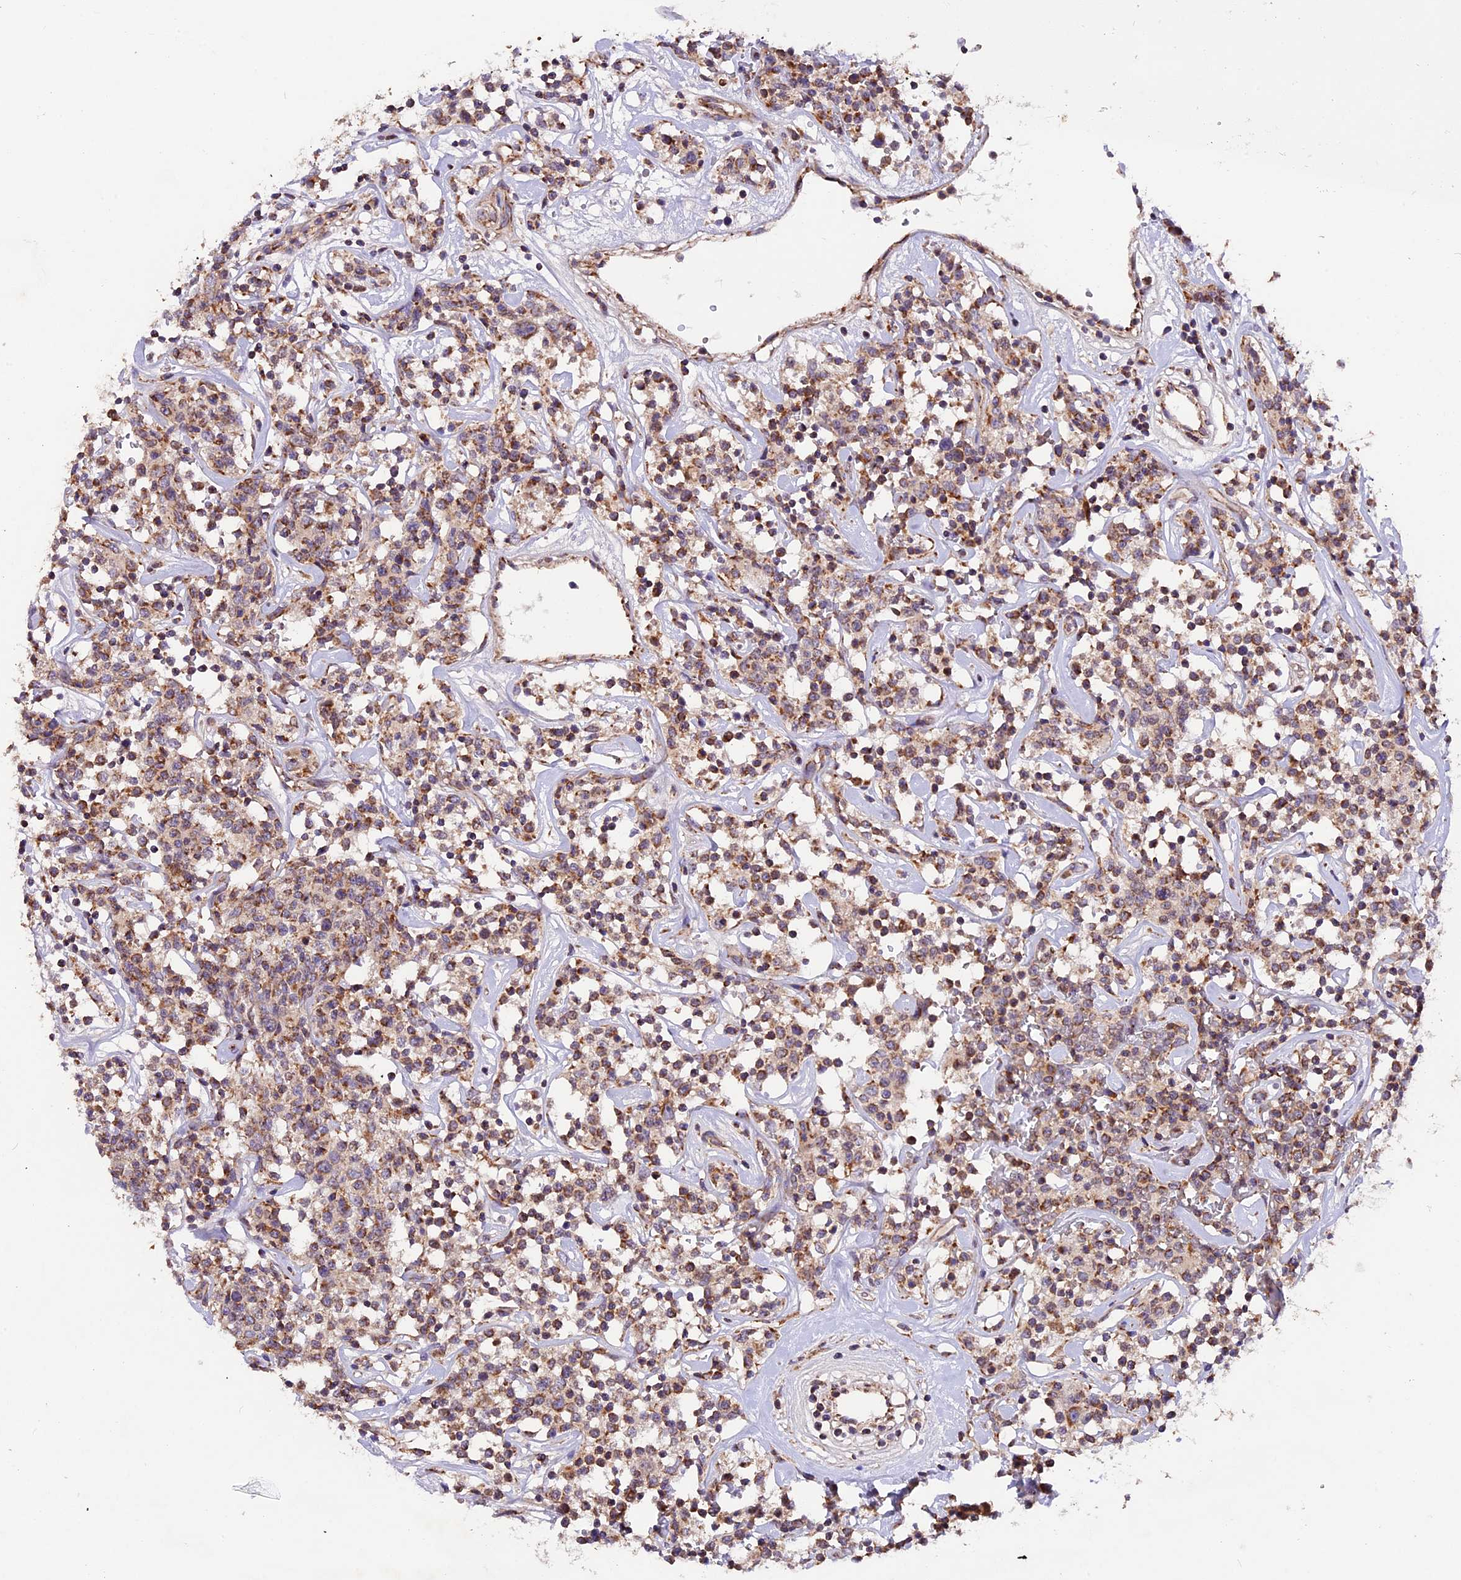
{"staining": {"intensity": "moderate", "quantity": ">75%", "location": "cytoplasmic/membranous"}, "tissue": "lymphoma", "cell_type": "Tumor cells", "image_type": "cancer", "snomed": [{"axis": "morphology", "description": "Malignant lymphoma, non-Hodgkin's type, Low grade"}, {"axis": "topography", "description": "Small intestine"}], "caption": "This is a micrograph of immunohistochemistry (IHC) staining of low-grade malignant lymphoma, non-Hodgkin's type, which shows moderate staining in the cytoplasmic/membranous of tumor cells.", "gene": "NDUFA8", "patient": {"sex": "female", "age": 59}}